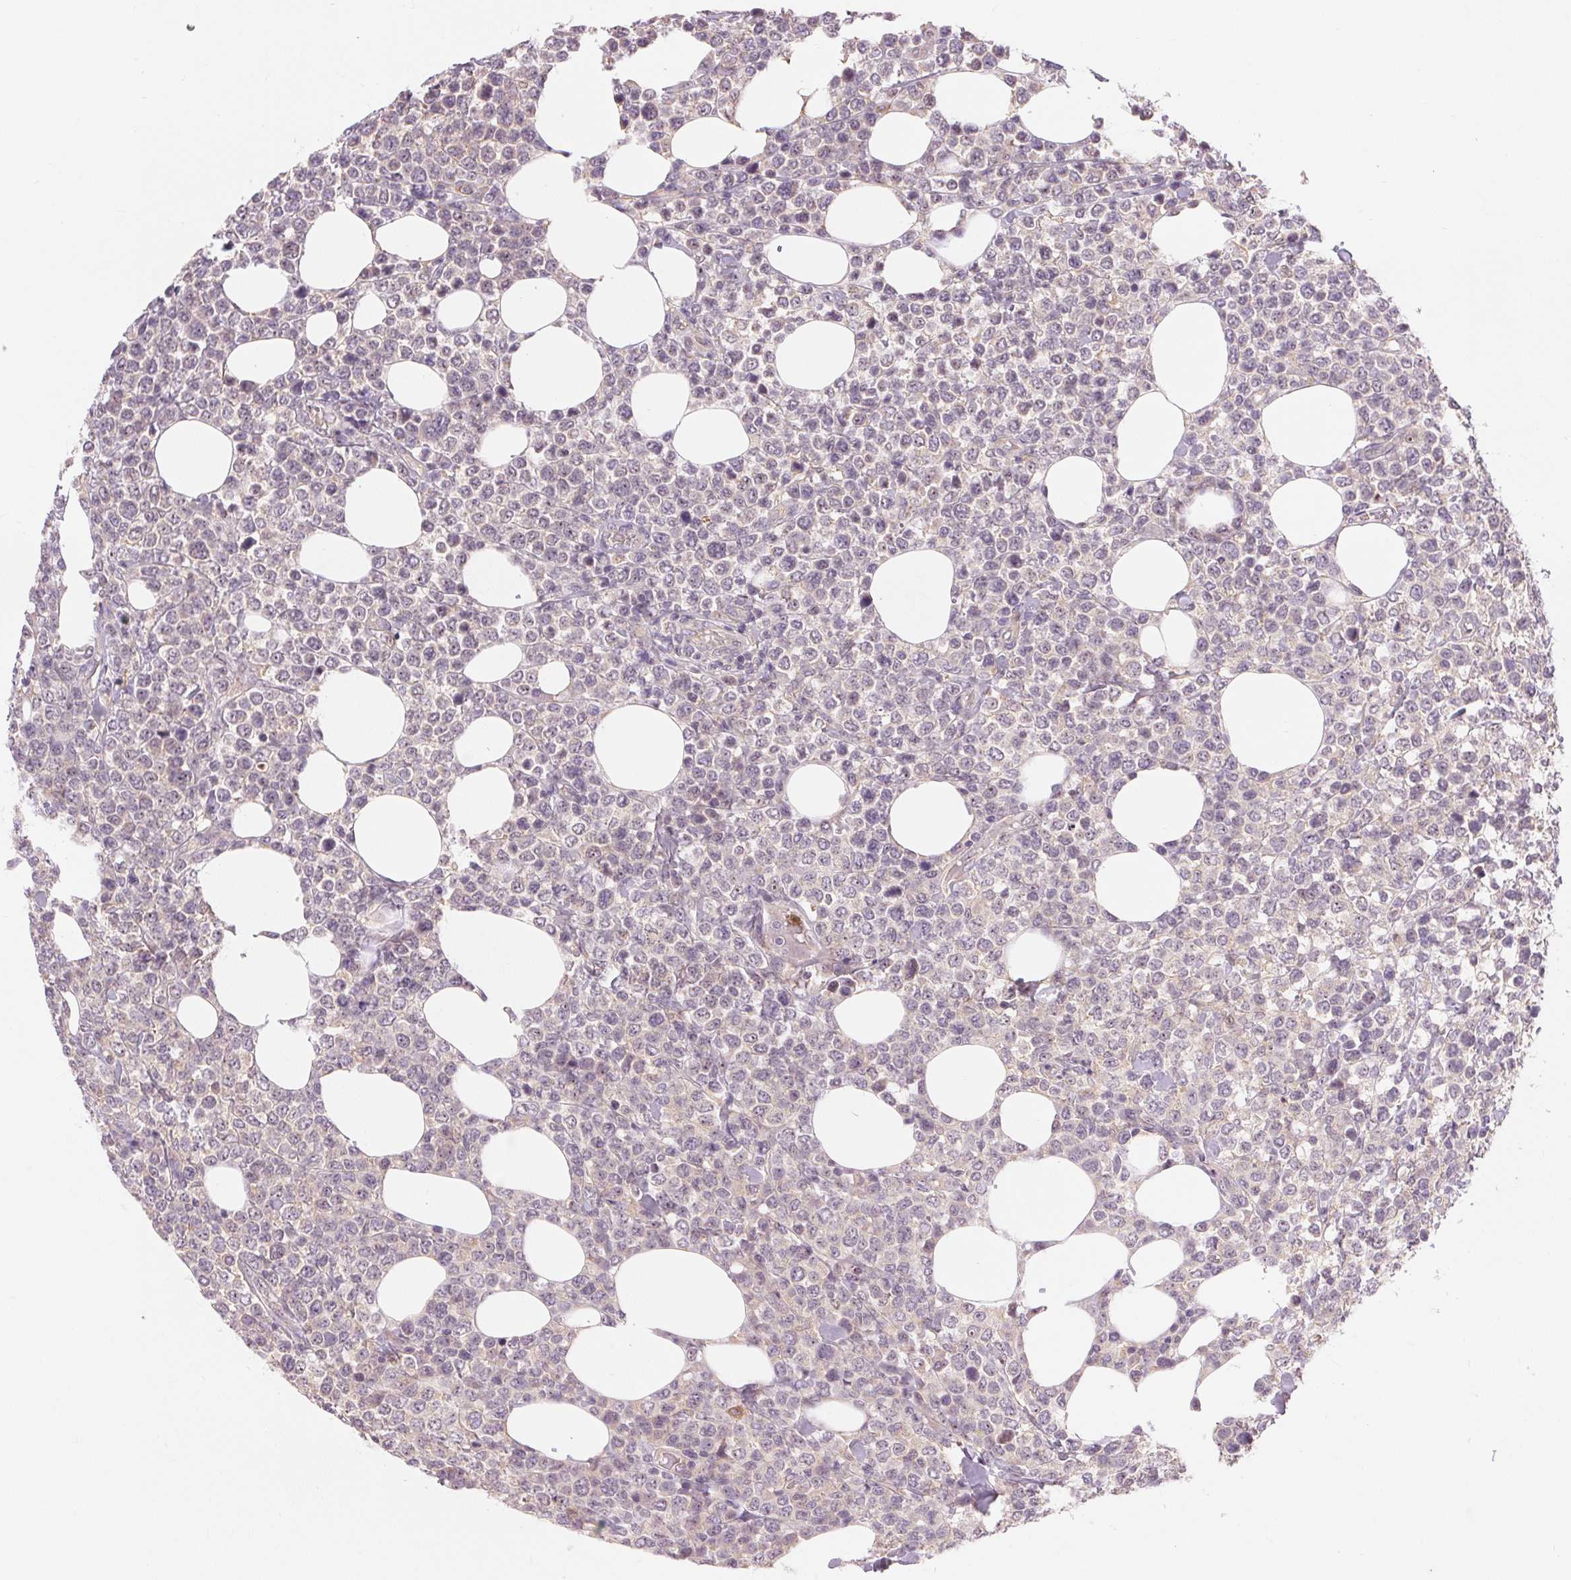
{"staining": {"intensity": "negative", "quantity": "none", "location": "none"}, "tissue": "lymphoma", "cell_type": "Tumor cells", "image_type": "cancer", "snomed": [{"axis": "morphology", "description": "Malignant lymphoma, non-Hodgkin's type, High grade"}, {"axis": "topography", "description": "Soft tissue"}], "caption": "Immunohistochemical staining of human high-grade malignant lymphoma, non-Hodgkin's type reveals no significant staining in tumor cells.", "gene": "RANBP3L", "patient": {"sex": "female", "age": 56}}